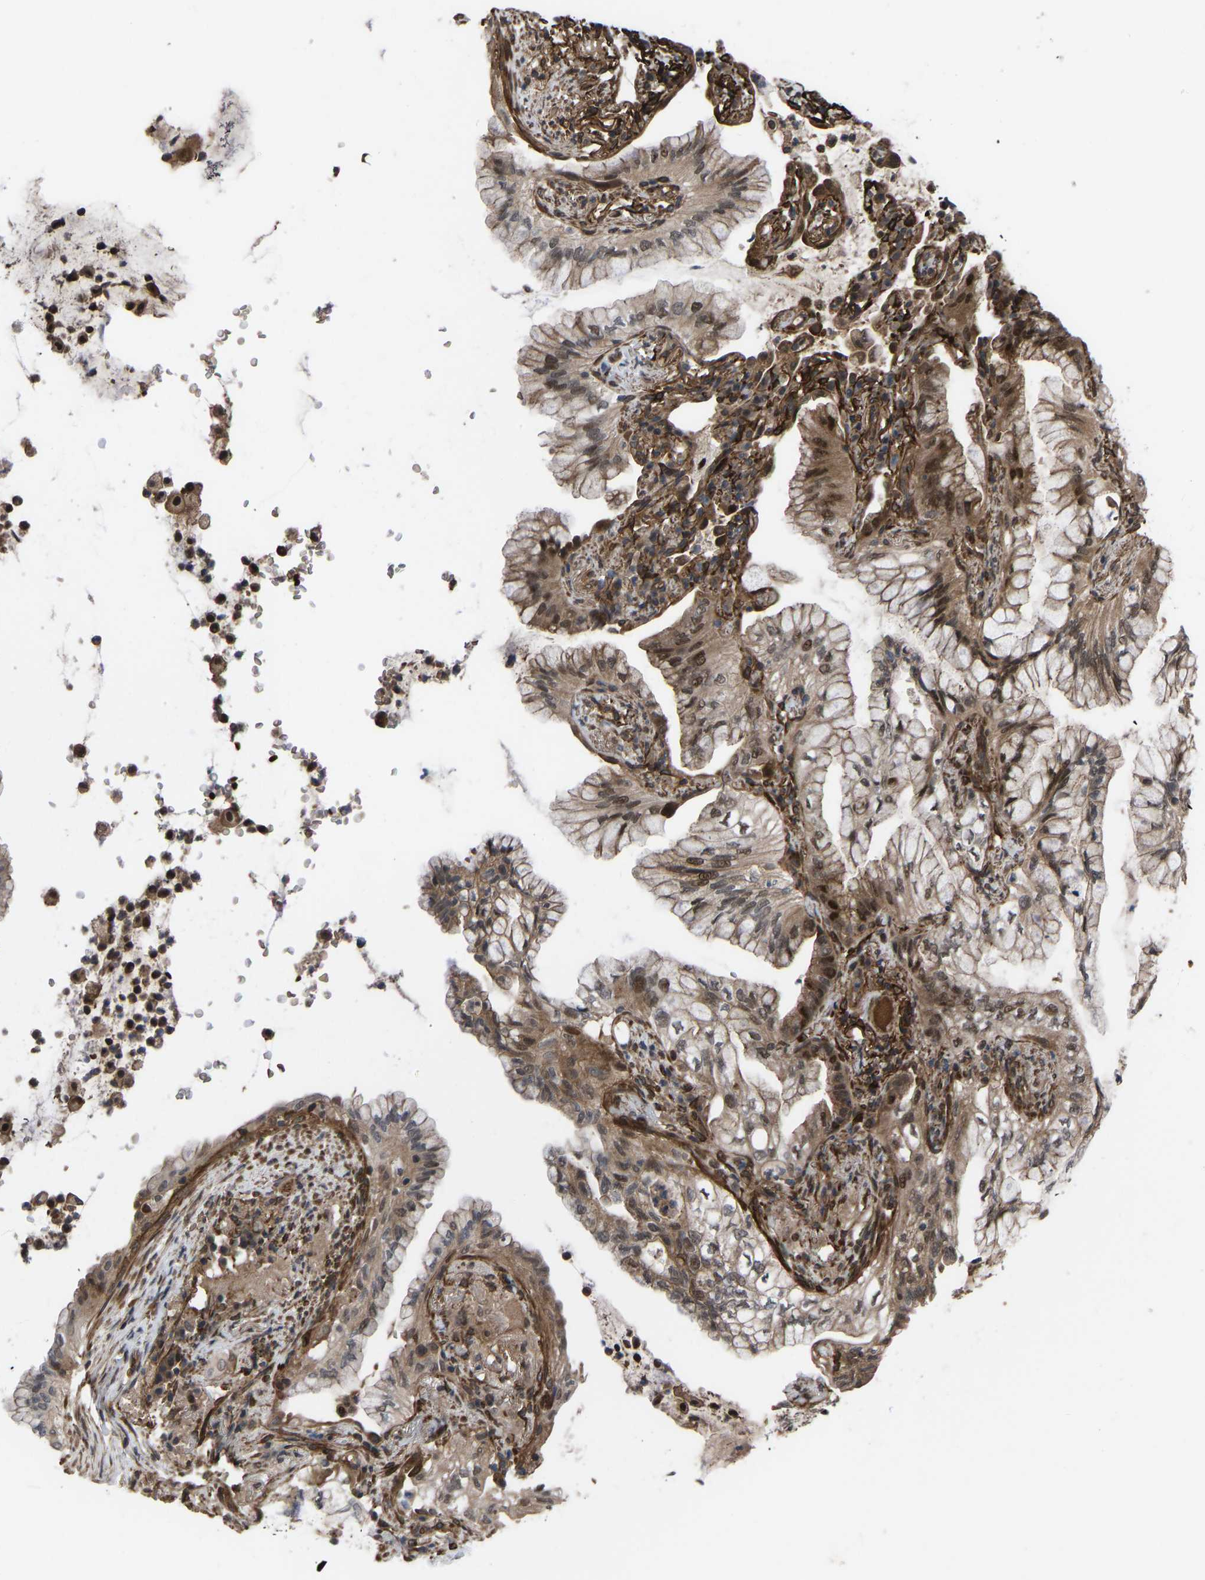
{"staining": {"intensity": "moderate", "quantity": ">75%", "location": "cytoplasmic/membranous,nuclear"}, "tissue": "lung cancer", "cell_type": "Tumor cells", "image_type": "cancer", "snomed": [{"axis": "morphology", "description": "Adenocarcinoma, NOS"}, {"axis": "topography", "description": "Lung"}], "caption": "A brown stain labels moderate cytoplasmic/membranous and nuclear positivity of a protein in adenocarcinoma (lung) tumor cells.", "gene": "CYP7B1", "patient": {"sex": "female", "age": 70}}